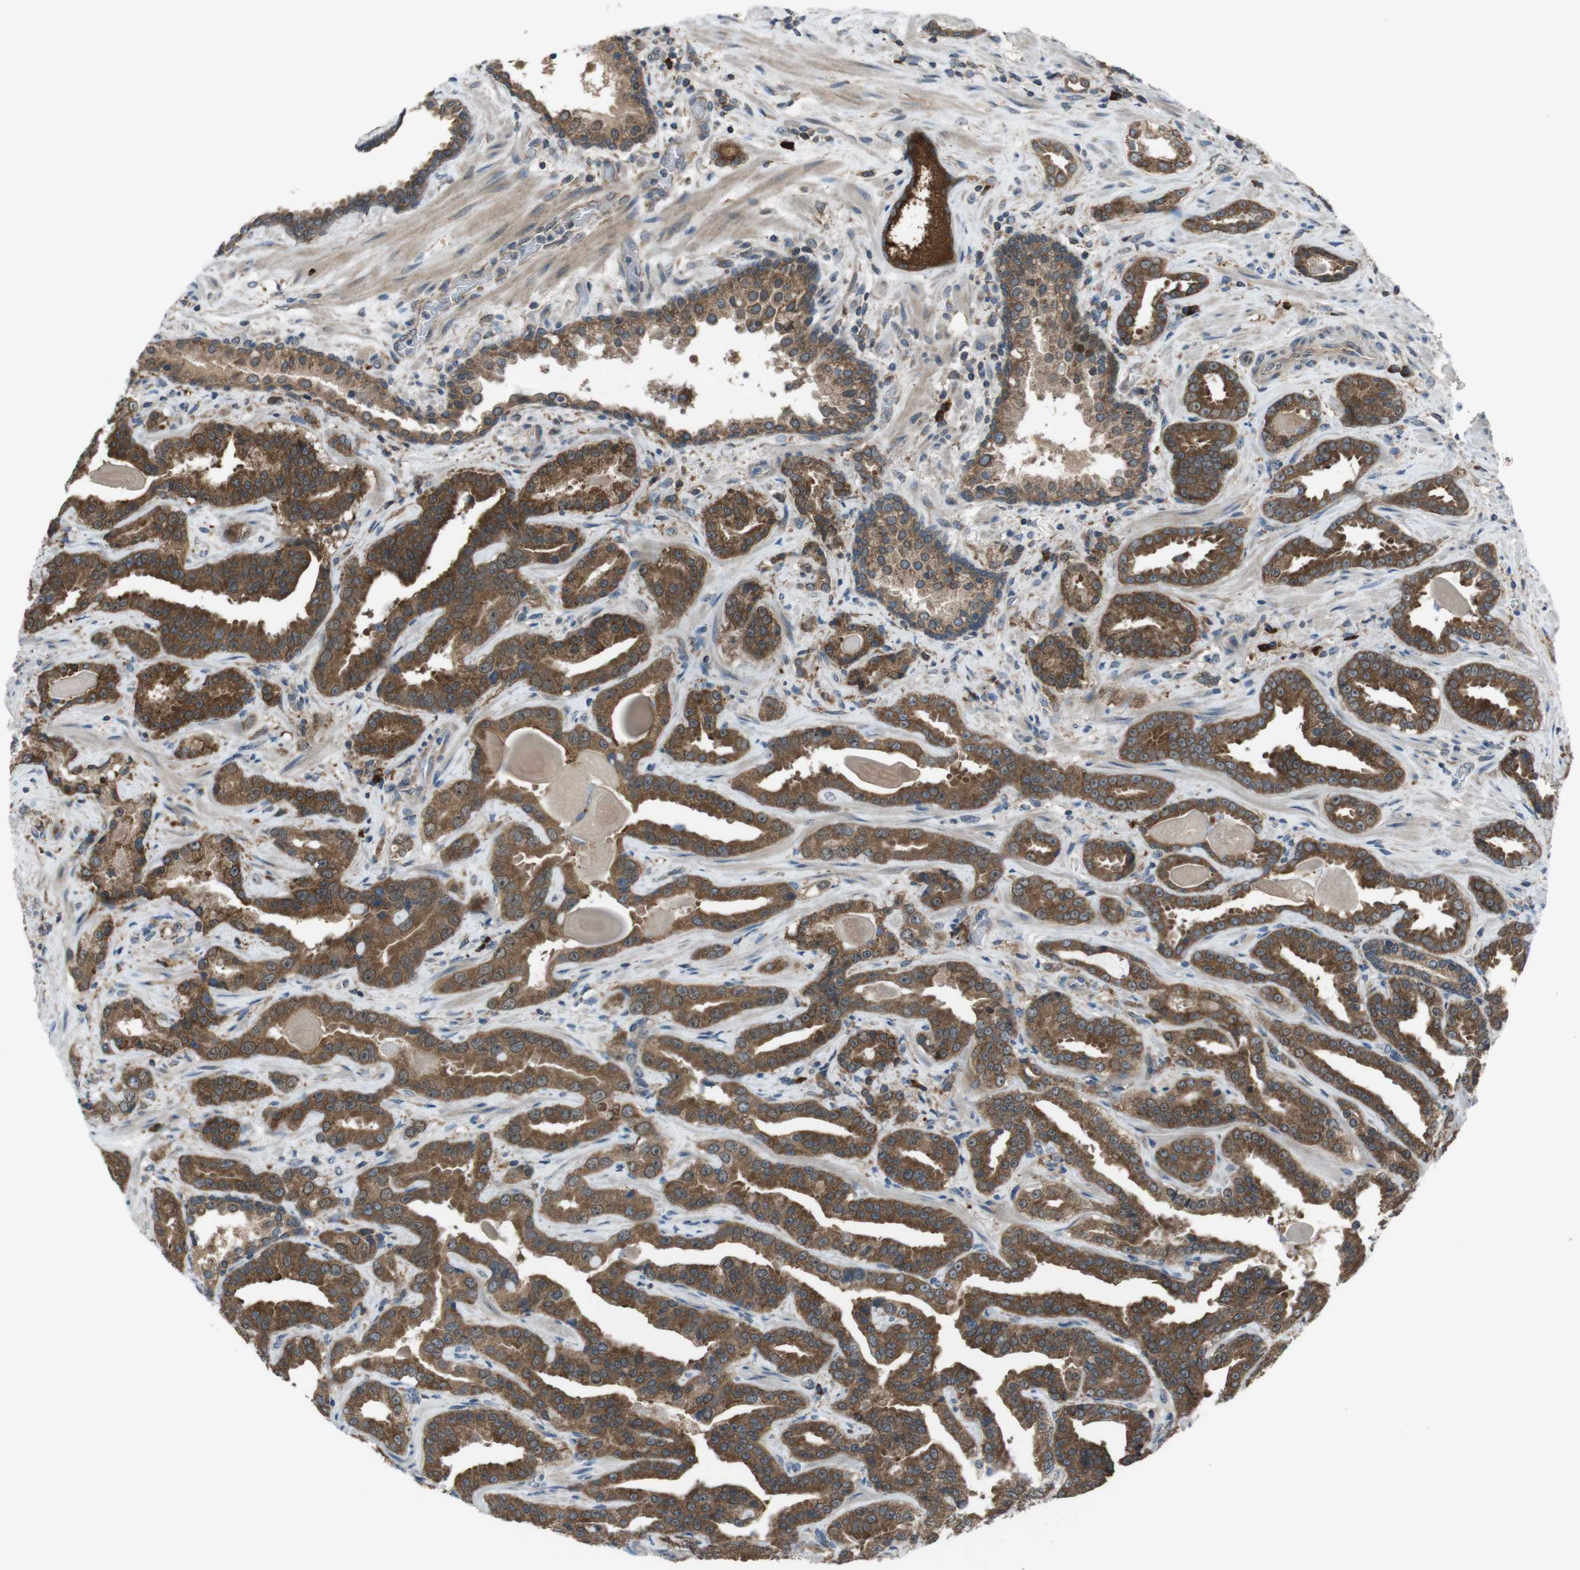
{"staining": {"intensity": "strong", "quantity": ">75%", "location": "cytoplasmic/membranous"}, "tissue": "prostate cancer", "cell_type": "Tumor cells", "image_type": "cancer", "snomed": [{"axis": "morphology", "description": "Adenocarcinoma, Low grade"}, {"axis": "topography", "description": "Prostate"}], "caption": "This photomicrograph displays IHC staining of human prostate cancer (low-grade adenocarcinoma), with high strong cytoplasmic/membranous expression in approximately >75% of tumor cells.", "gene": "SSR3", "patient": {"sex": "male", "age": 60}}